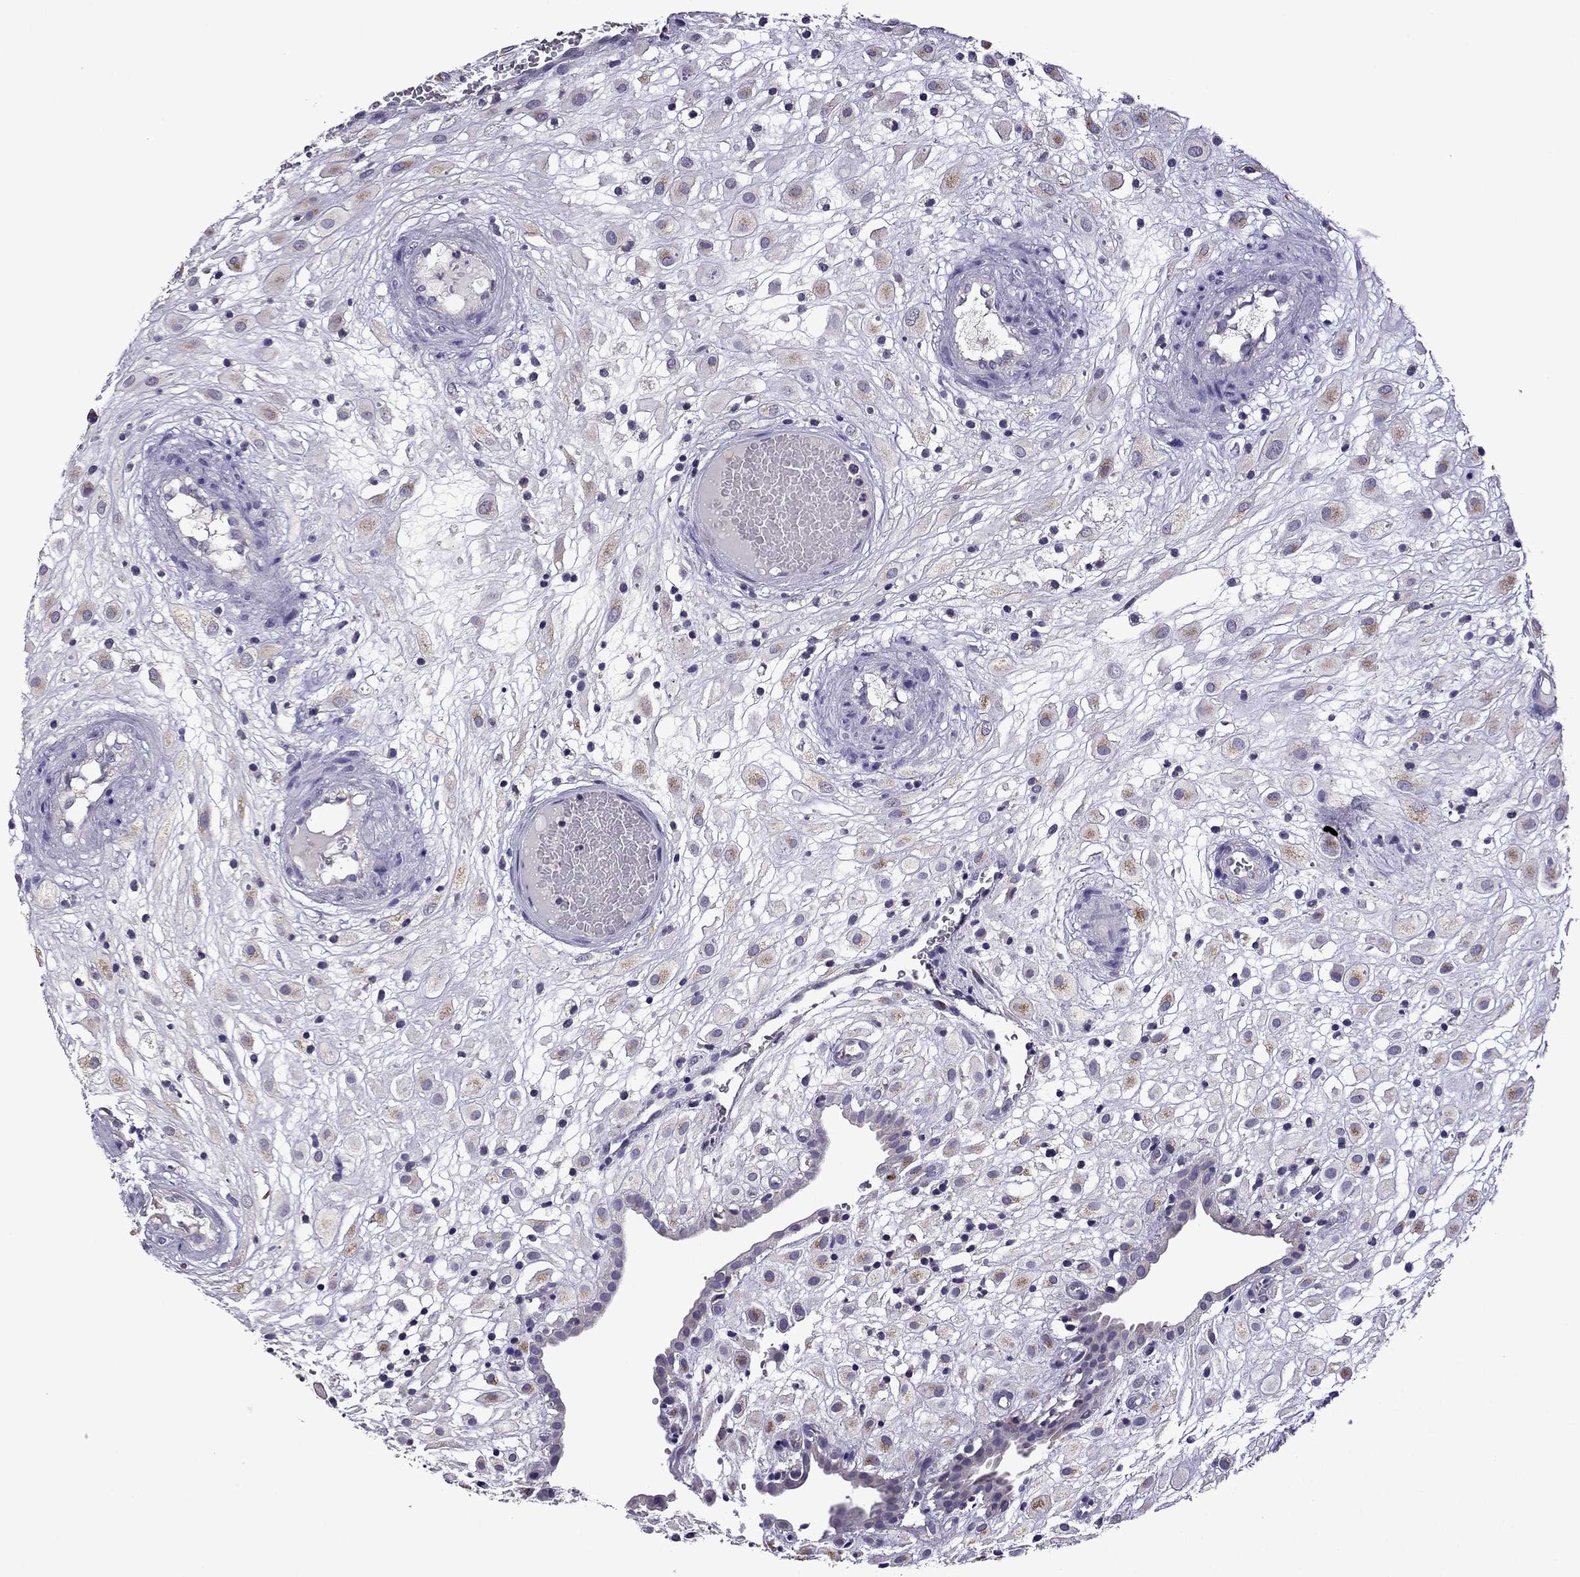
{"staining": {"intensity": "moderate", "quantity": "<25%", "location": "cytoplasmic/membranous"}, "tissue": "placenta", "cell_type": "Decidual cells", "image_type": "normal", "snomed": [{"axis": "morphology", "description": "Normal tissue, NOS"}, {"axis": "topography", "description": "Placenta"}], "caption": "Human placenta stained for a protein (brown) displays moderate cytoplasmic/membranous positive expression in about <25% of decidual cells.", "gene": "TTN", "patient": {"sex": "female", "age": 24}}